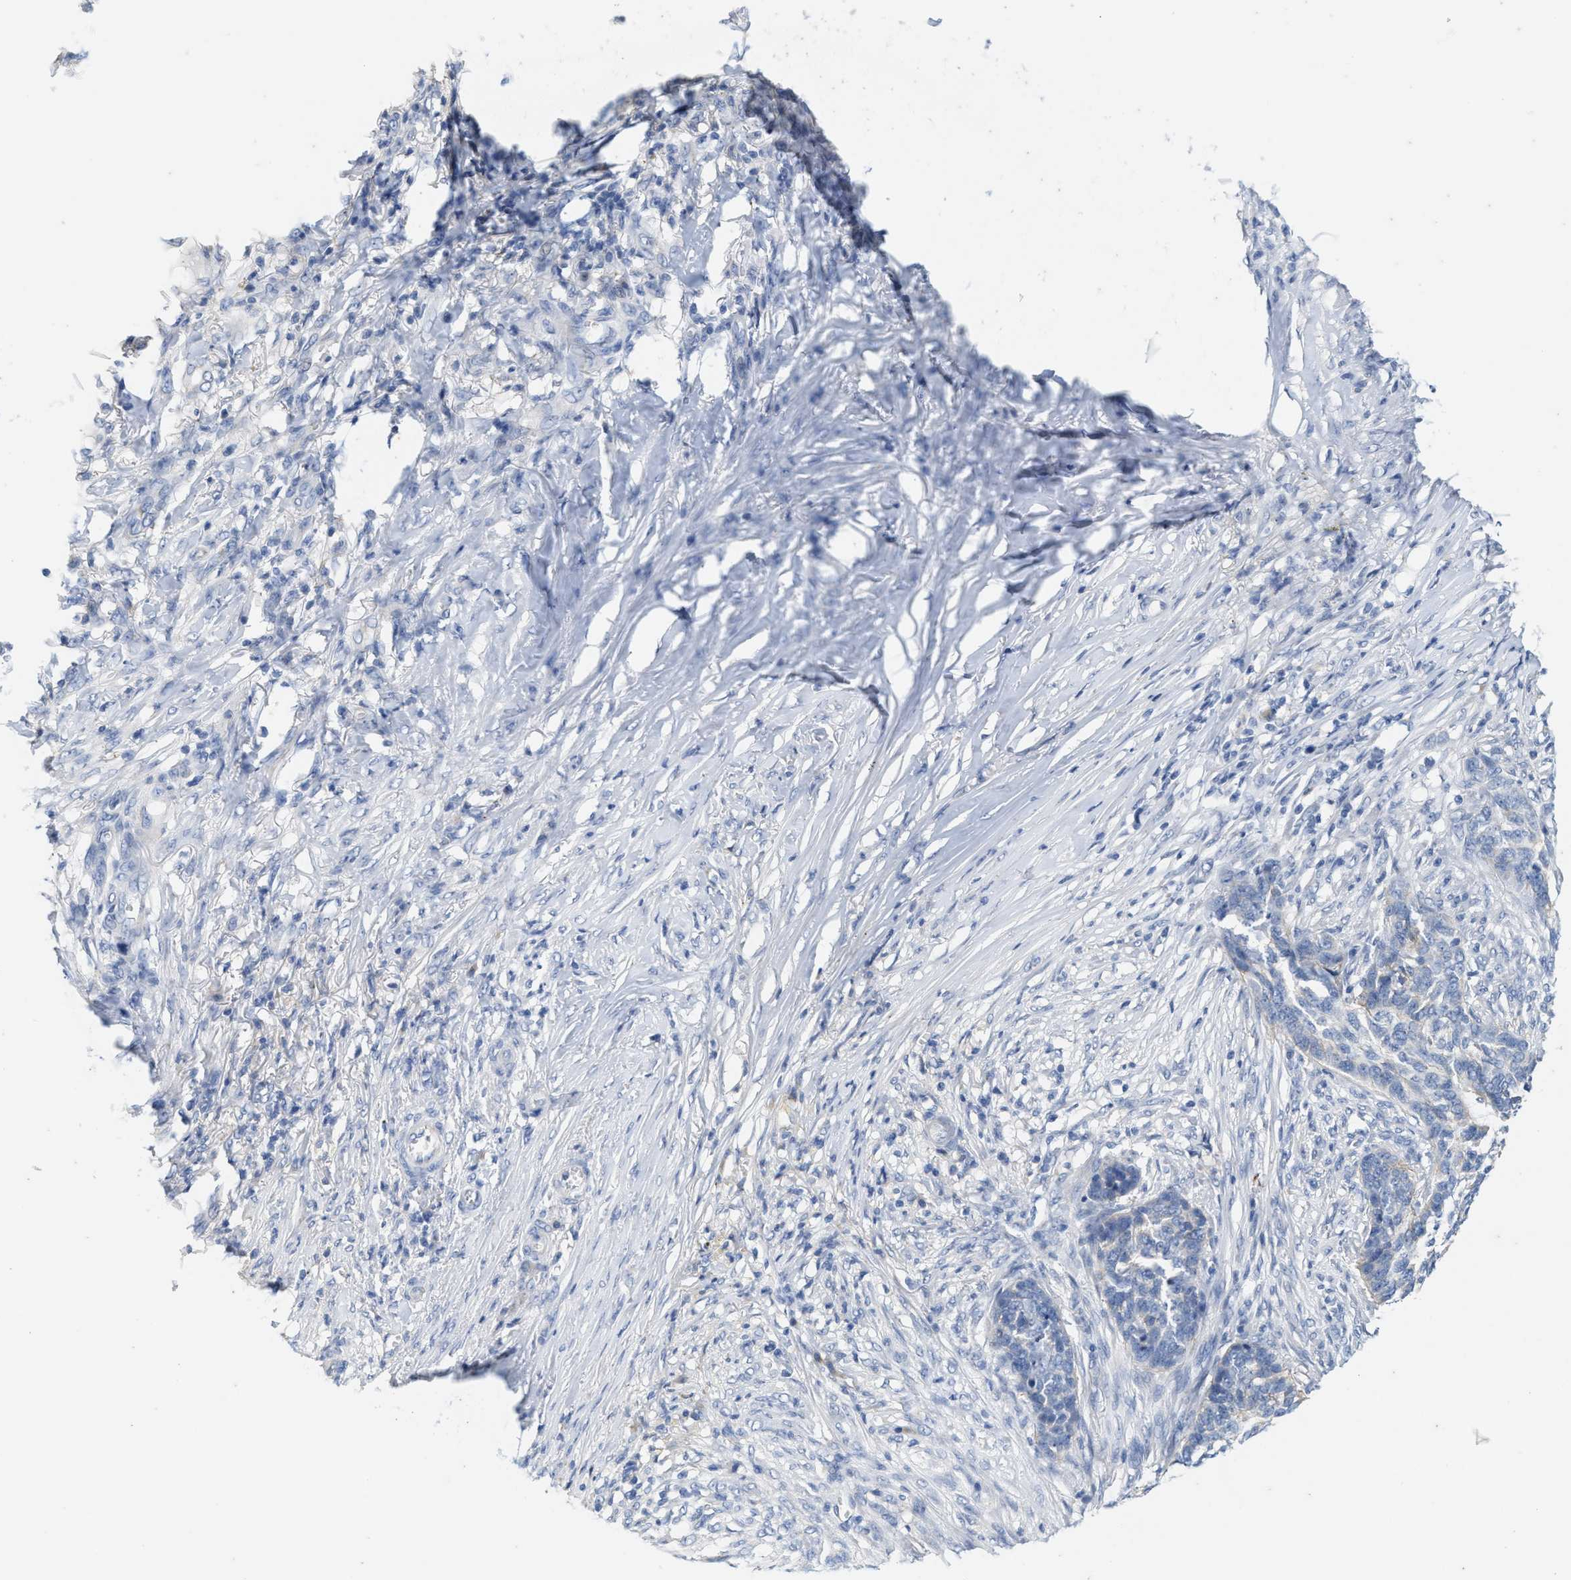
{"staining": {"intensity": "negative", "quantity": "none", "location": "none"}, "tissue": "skin cancer", "cell_type": "Tumor cells", "image_type": "cancer", "snomed": [{"axis": "morphology", "description": "Basal cell carcinoma"}, {"axis": "topography", "description": "Skin"}], "caption": "Immunohistochemical staining of skin basal cell carcinoma displays no significant expression in tumor cells.", "gene": "ABCB11", "patient": {"sex": "male", "age": 85}}